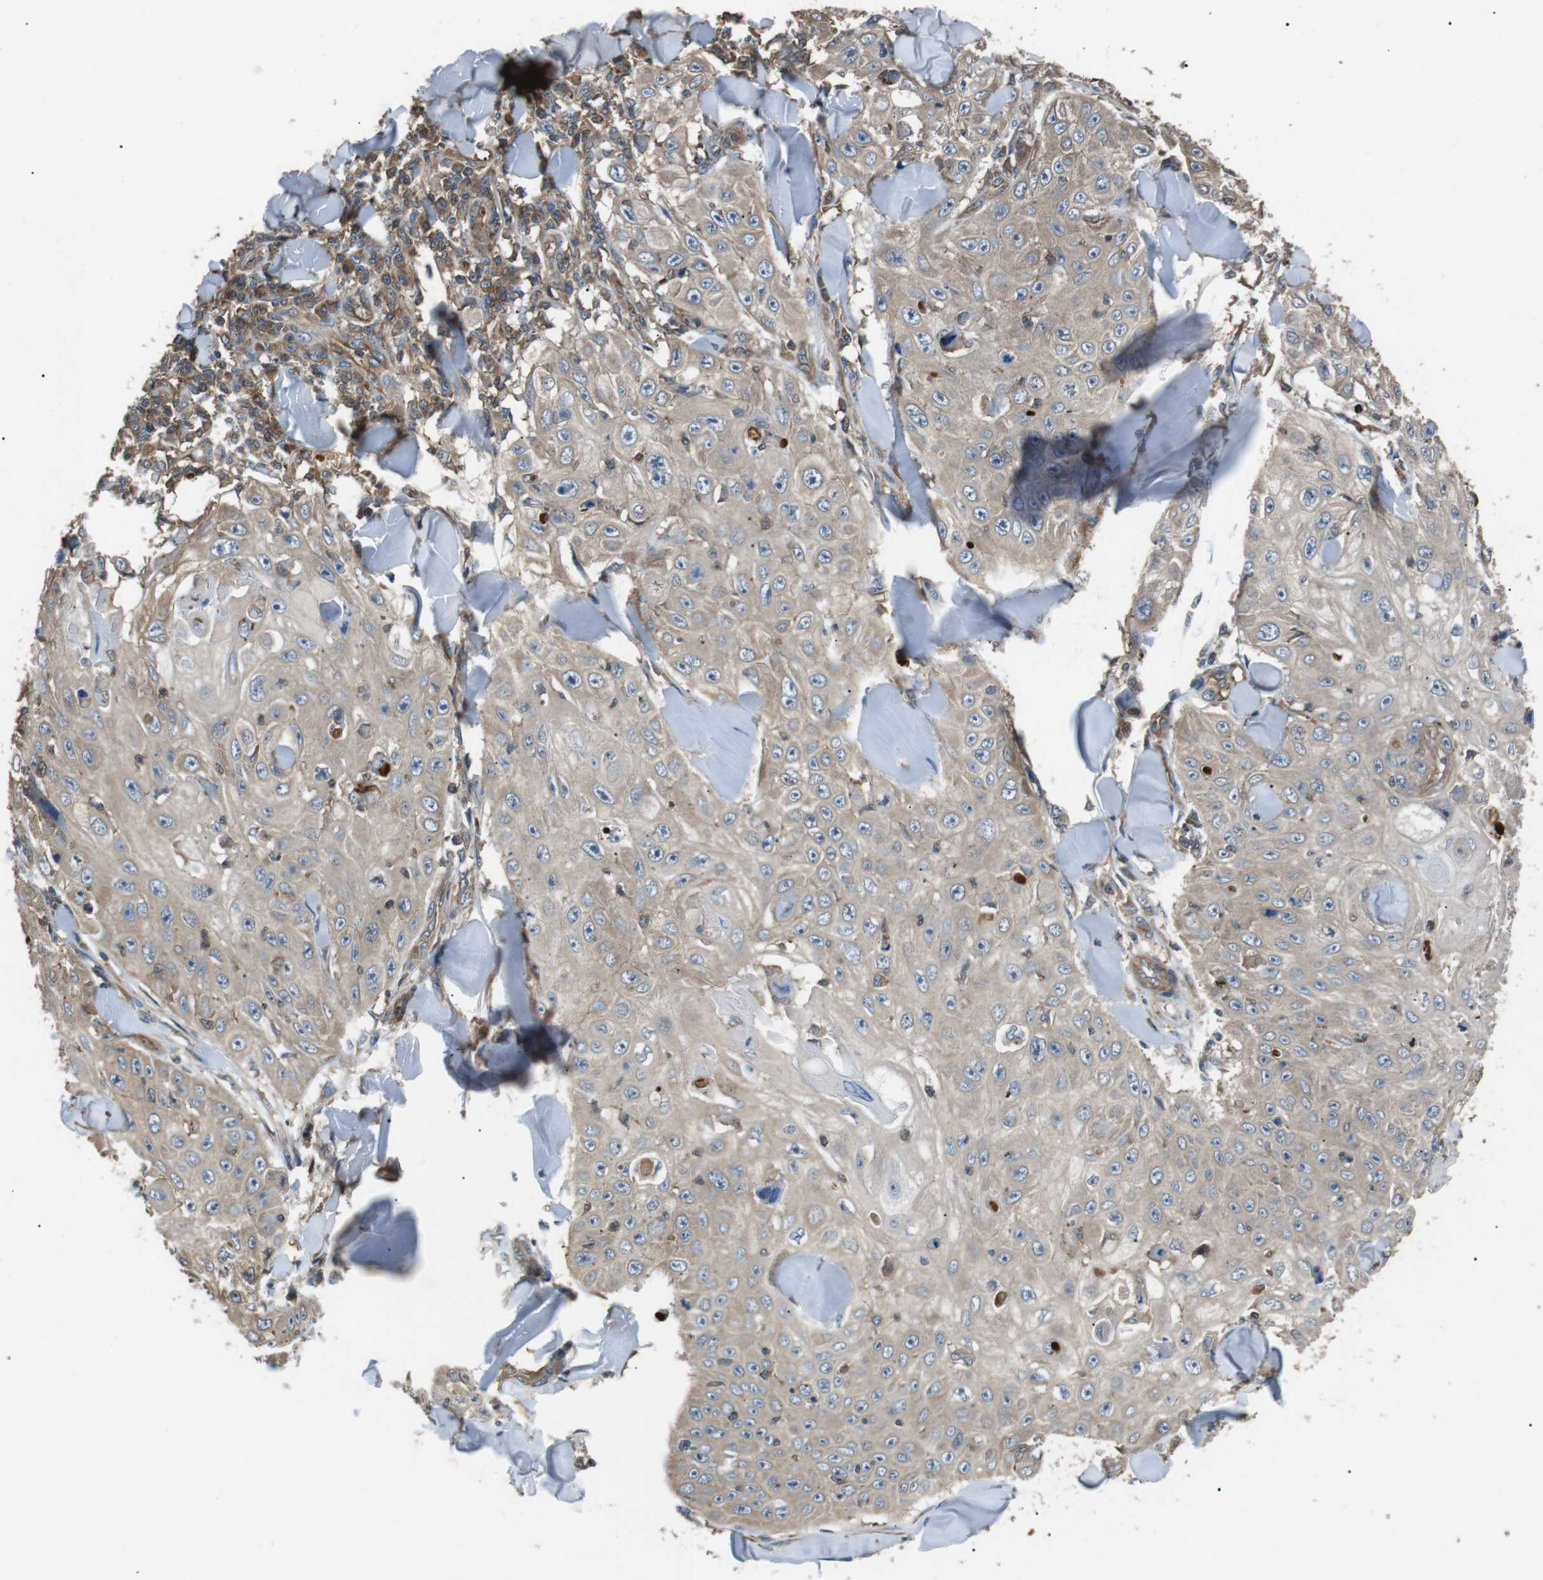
{"staining": {"intensity": "negative", "quantity": "none", "location": "none"}, "tissue": "skin cancer", "cell_type": "Tumor cells", "image_type": "cancer", "snomed": [{"axis": "morphology", "description": "Squamous cell carcinoma, NOS"}, {"axis": "topography", "description": "Skin"}], "caption": "There is no significant staining in tumor cells of skin squamous cell carcinoma.", "gene": "GPR161", "patient": {"sex": "male", "age": 86}}